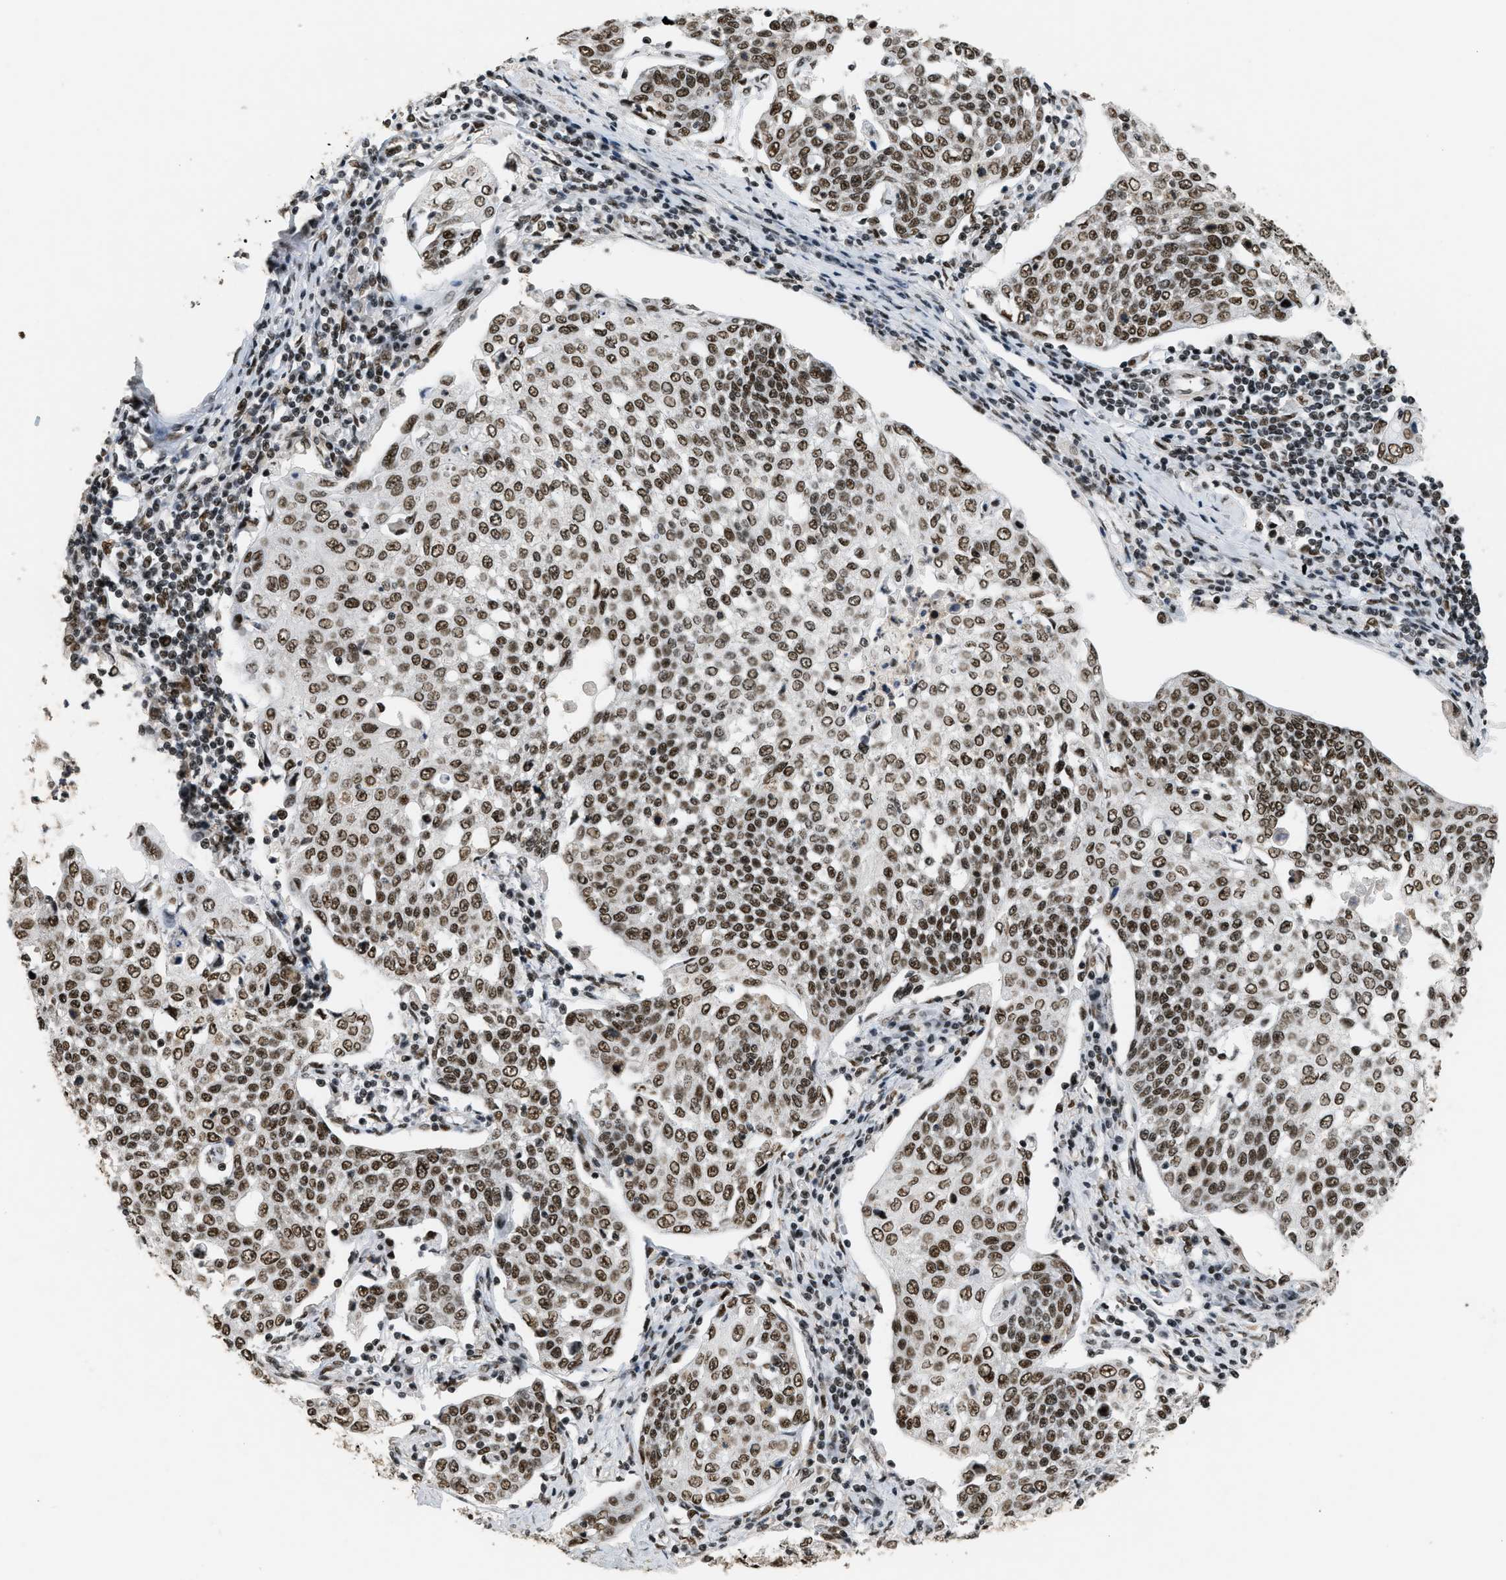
{"staining": {"intensity": "strong", "quantity": ">75%", "location": "nuclear"}, "tissue": "cervical cancer", "cell_type": "Tumor cells", "image_type": "cancer", "snomed": [{"axis": "morphology", "description": "Squamous cell carcinoma, NOS"}, {"axis": "topography", "description": "Cervix"}], "caption": "IHC histopathology image of neoplastic tissue: human squamous cell carcinoma (cervical) stained using immunohistochemistry (IHC) exhibits high levels of strong protein expression localized specifically in the nuclear of tumor cells, appearing as a nuclear brown color.", "gene": "SMARCB1", "patient": {"sex": "female", "age": 34}}